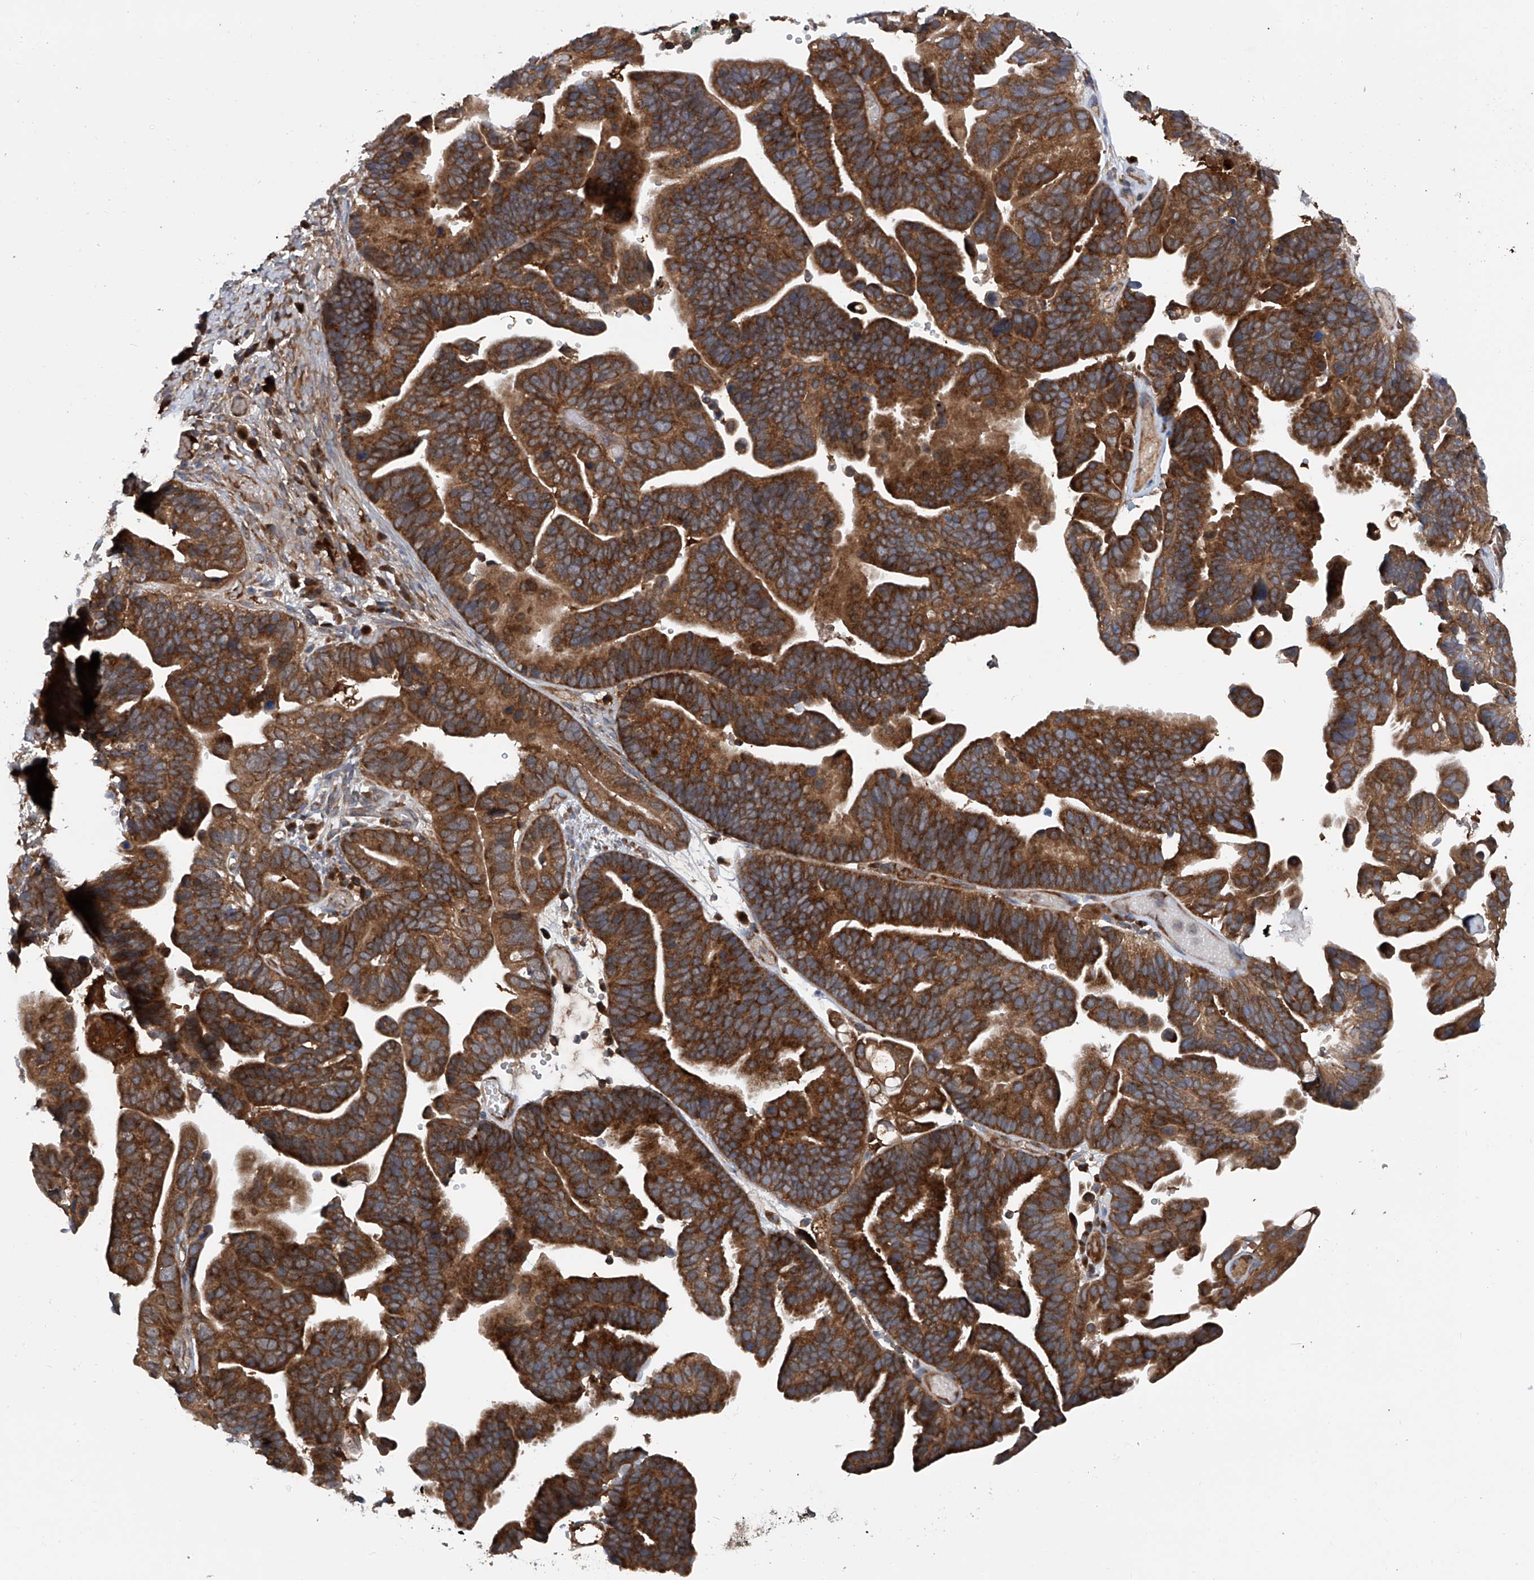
{"staining": {"intensity": "strong", "quantity": ">75%", "location": "cytoplasmic/membranous"}, "tissue": "ovarian cancer", "cell_type": "Tumor cells", "image_type": "cancer", "snomed": [{"axis": "morphology", "description": "Cystadenocarcinoma, serous, NOS"}, {"axis": "topography", "description": "Ovary"}], "caption": "Protein staining of ovarian cancer tissue exhibits strong cytoplasmic/membranous staining in approximately >75% of tumor cells. Nuclei are stained in blue.", "gene": "ASCC3", "patient": {"sex": "female", "age": 56}}